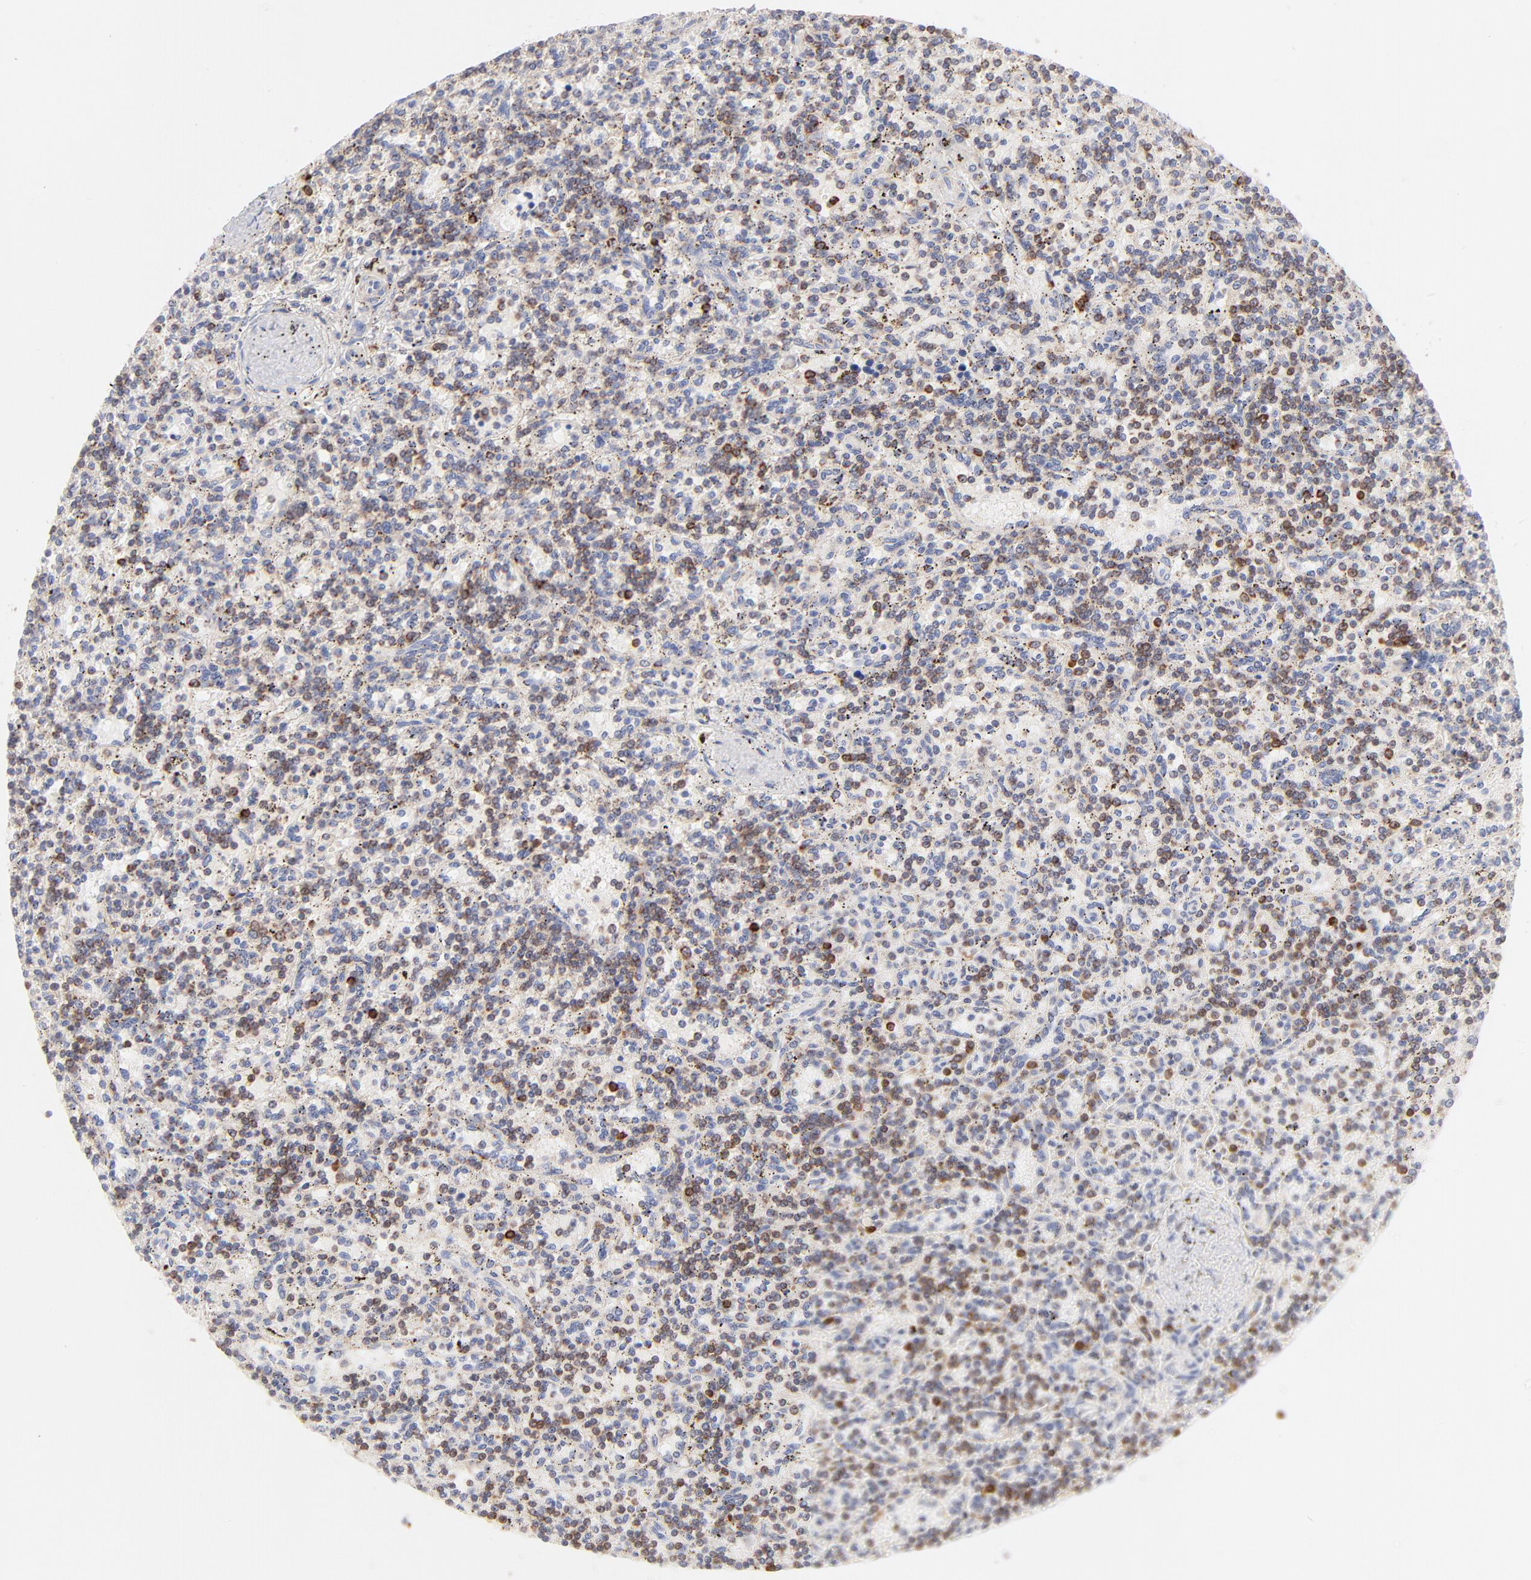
{"staining": {"intensity": "moderate", "quantity": "25%-75%", "location": "cytoplasmic/membranous"}, "tissue": "lymphoma", "cell_type": "Tumor cells", "image_type": "cancer", "snomed": [{"axis": "morphology", "description": "Malignant lymphoma, non-Hodgkin's type, Low grade"}, {"axis": "topography", "description": "Spleen"}], "caption": "Lymphoma stained with a brown dye displays moderate cytoplasmic/membranous positive staining in approximately 25%-75% of tumor cells.", "gene": "TIMM8A", "patient": {"sex": "male", "age": 73}}